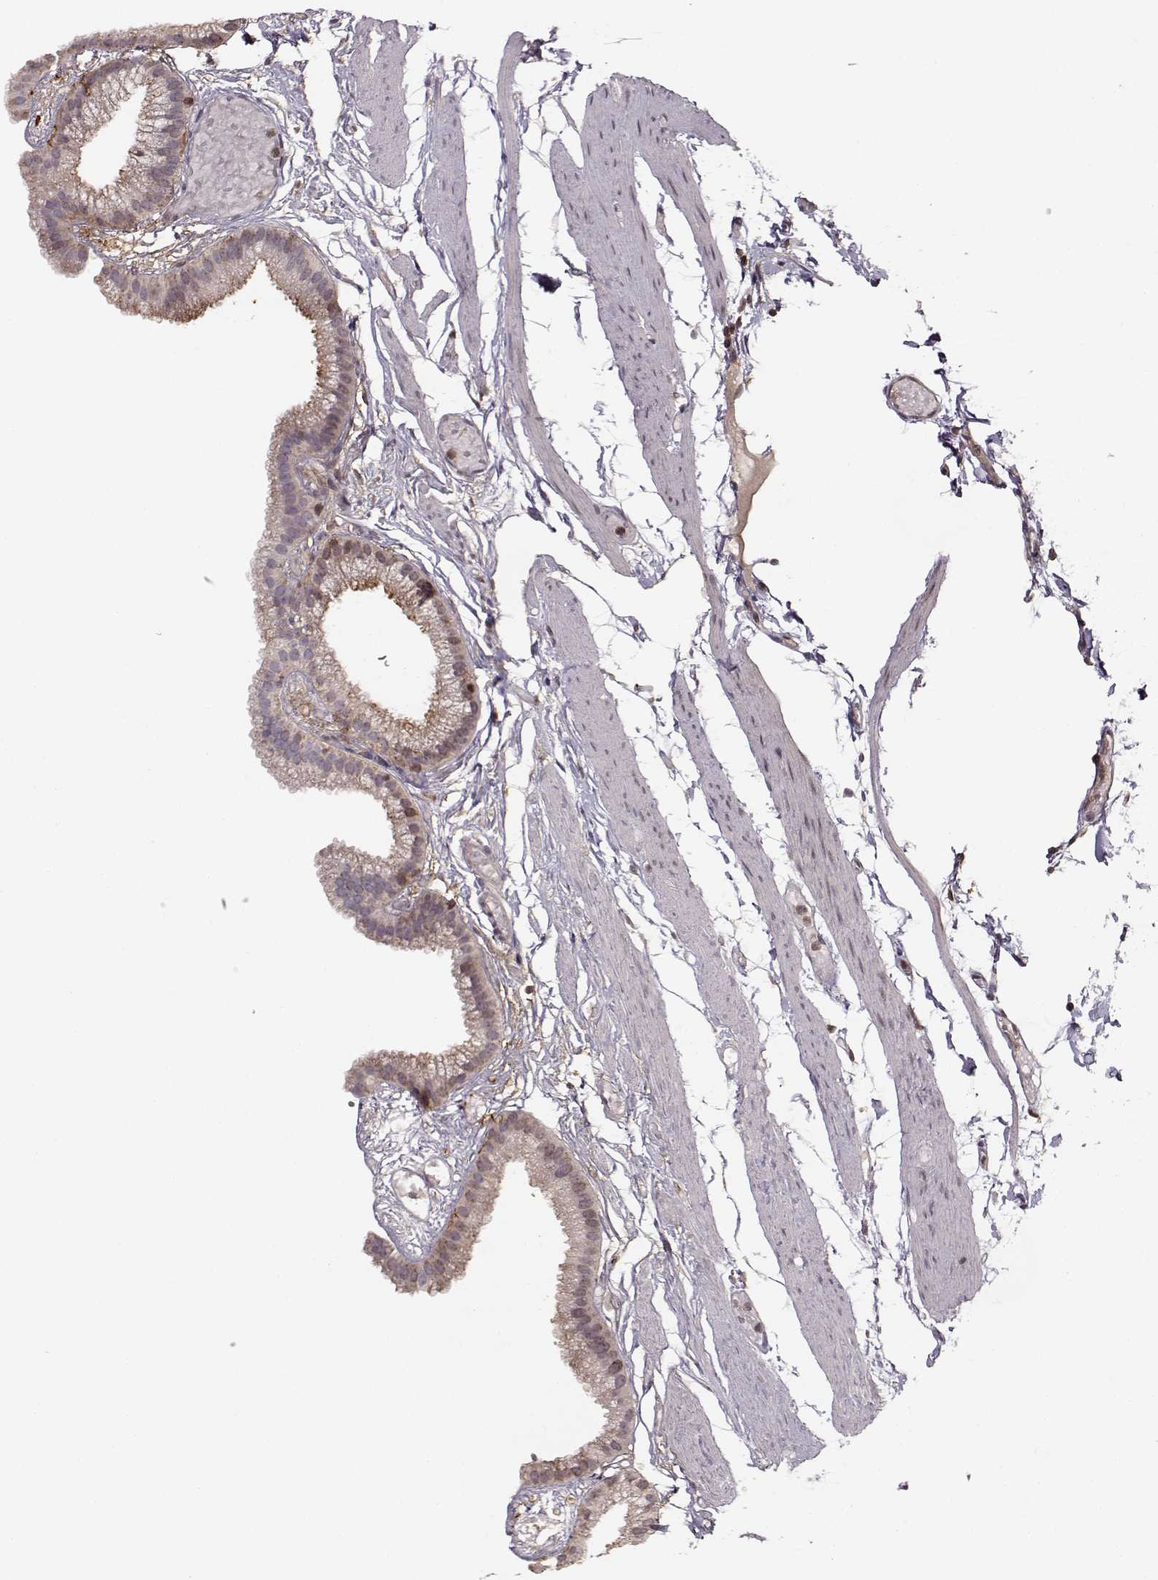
{"staining": {"intensity": "weak", "quantity": "25%-75%", "location": "cytoplasmic/membranous"}, "tissue": "gallbladder", "cell_type": "Glandular cells", "image_type": "normal", "snomed": [{"axis": "morphology", "description": "Normal tissue, NOS"}, {"axis": "topography", "description": "Gallbladder"}], "caption": "Immunohistochemistry image of unremarkable gallbladder stained for a protein (brown), which demonstrates low levels of weak cytoplasmic/membranous positivity in about 25%-75% of glandular cells.", "gene": "MFSD1", "patient": {"sex": "female", "age": 45}}